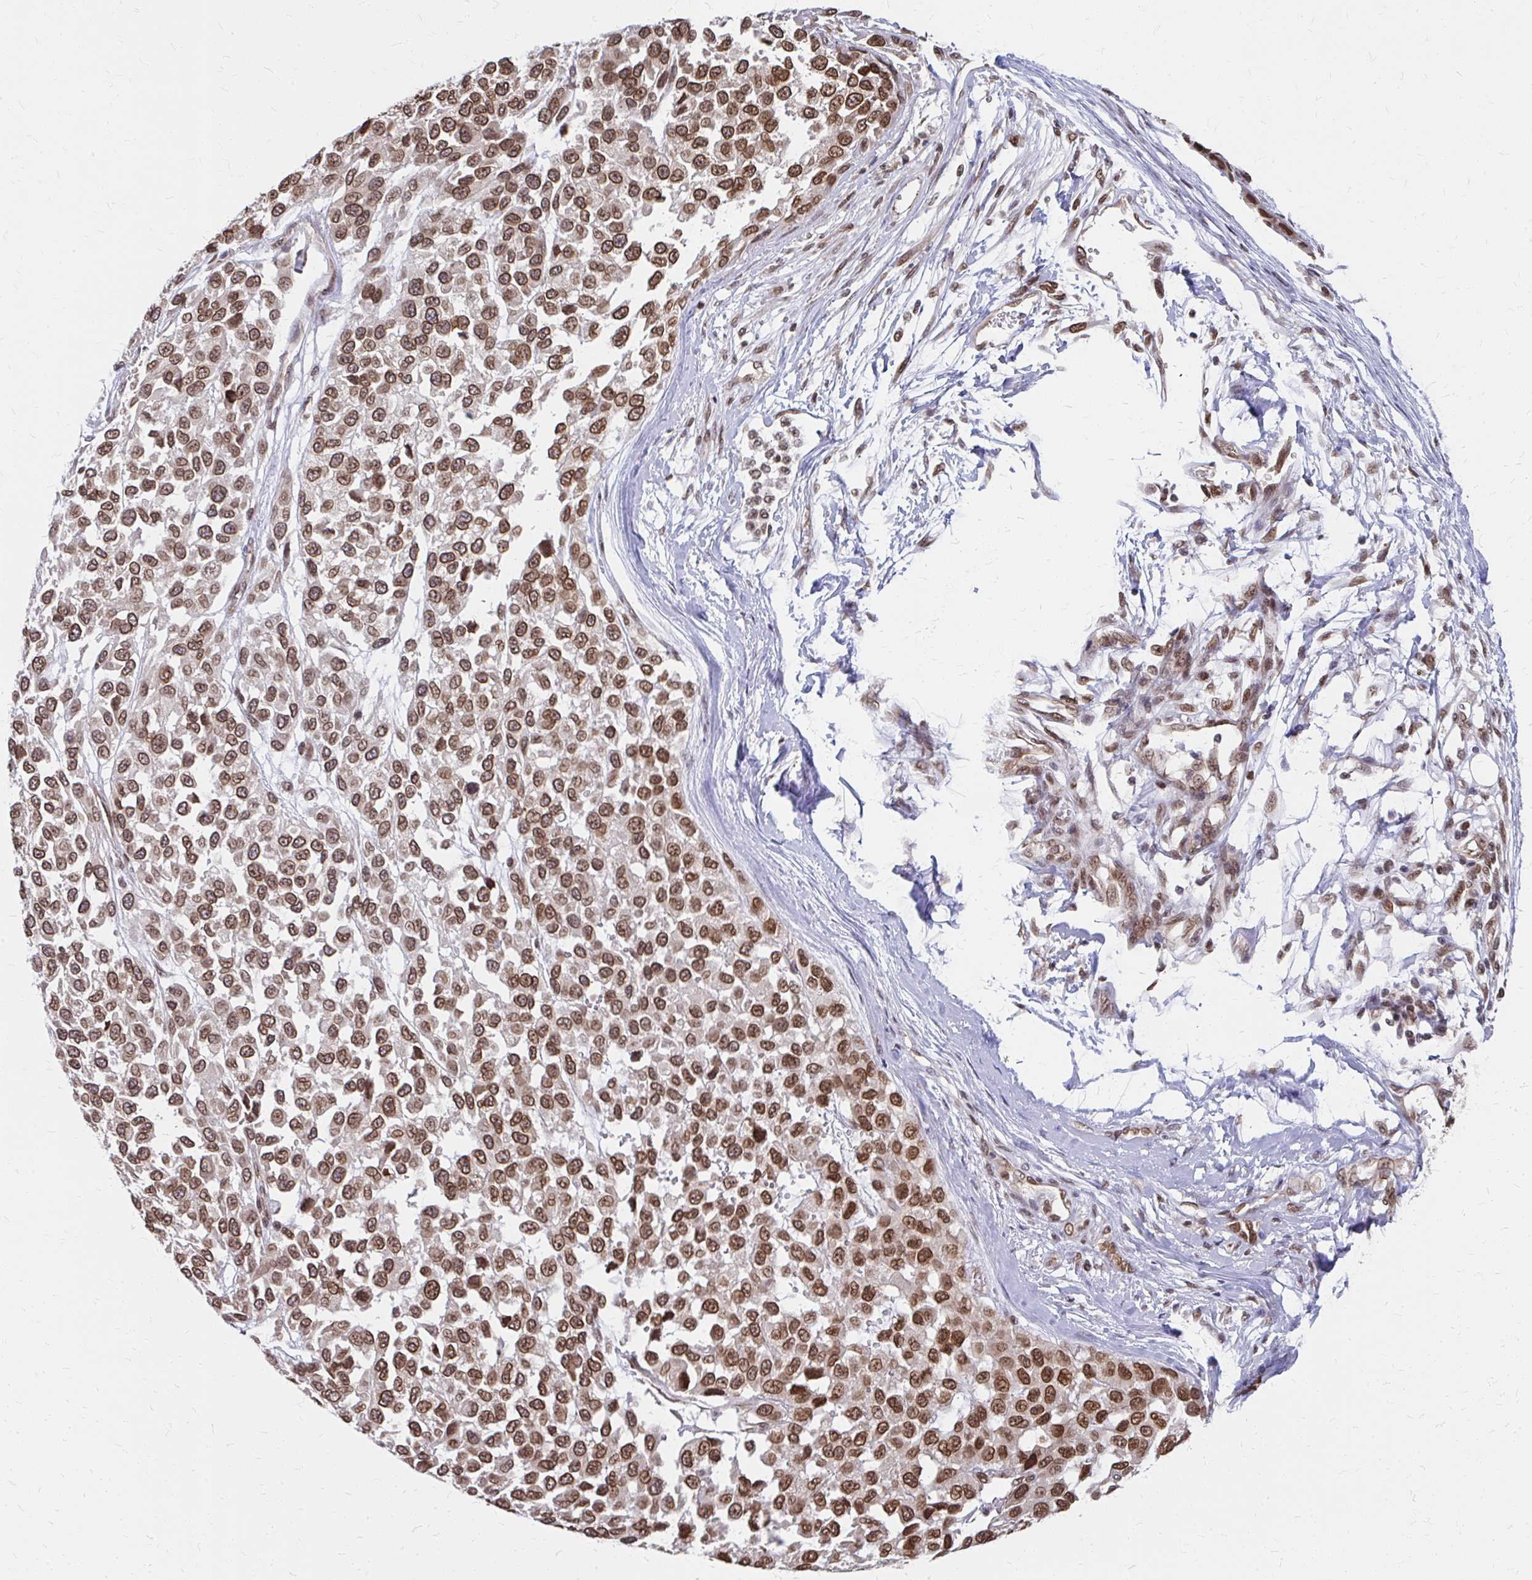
{"staining": {"intensity": "moderate", "quantity": ">75%", "location": "cytoplasmic/membranous,nuclear"}, "tissue": "melanoma", "cell_type": "Tumor cells", "image_type": "cancer", "snomed": [{"axis": "morphology", "description": "Malignant melanoma, NOS"}, {"axis": "topography", "description": "Skin"}], "caption": "Immunohistochemistry (IHC) (DAB (3,3'-diaminobenzidine)) staining of human malignant melanoma exhibits moderate cytoplasmic/membranous and nuclear protein expression in about >75% of tumor cells.", "gene": "XPO1", "patient": {"sex": "male", "age": 62}}